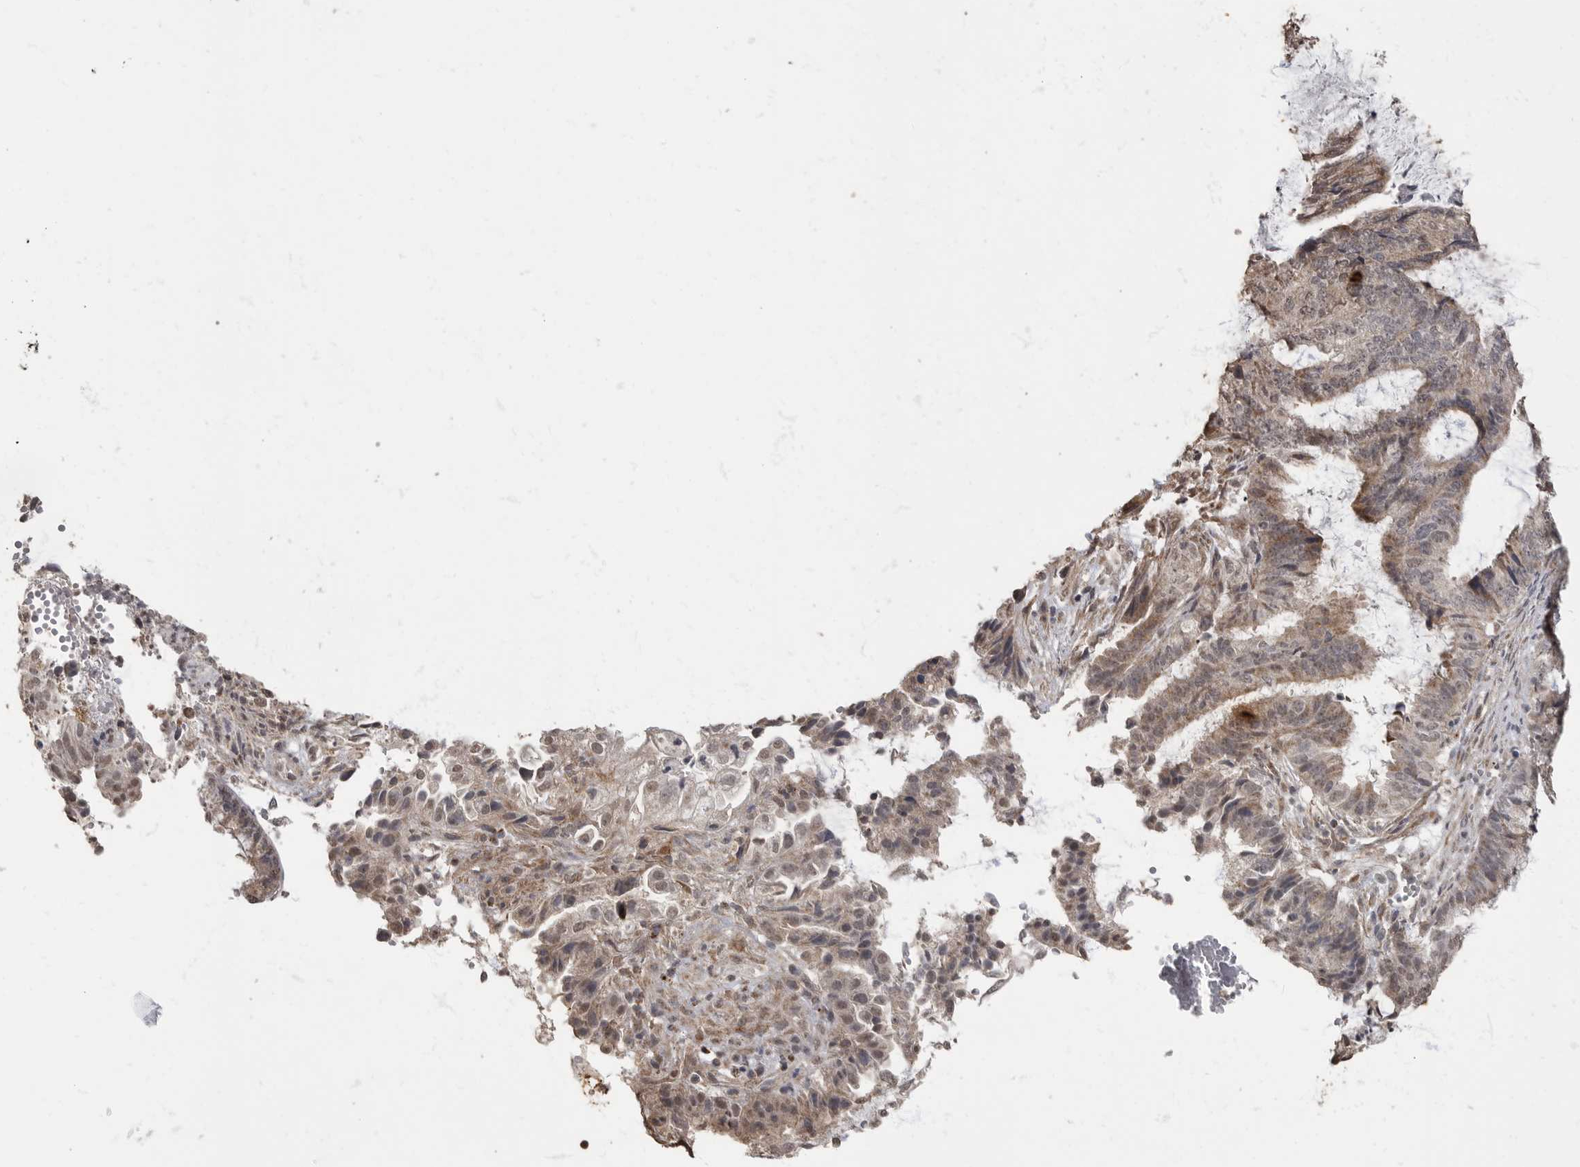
{"staining": {"intensity": "weak", "quantity": "25%-75%", "location": "cytoplasmic/membranous"}, "tissue": "endometrial cancer", "cell_type": "Tumor cells", "image_type": "cancer", "snomed": [{"axis": "morphology", "description": "Adenocarcinoma, NOS"}, {"axis": "topography", "description": "Endometrium"}], "caption": "A photomicrograph of endometrial cancer stained for a protein exhibits weak cytoplasmic/membranous brown staining in tumor cells.", "gene": "MAFG", "patient": {"sex": "female", "age": 49}}